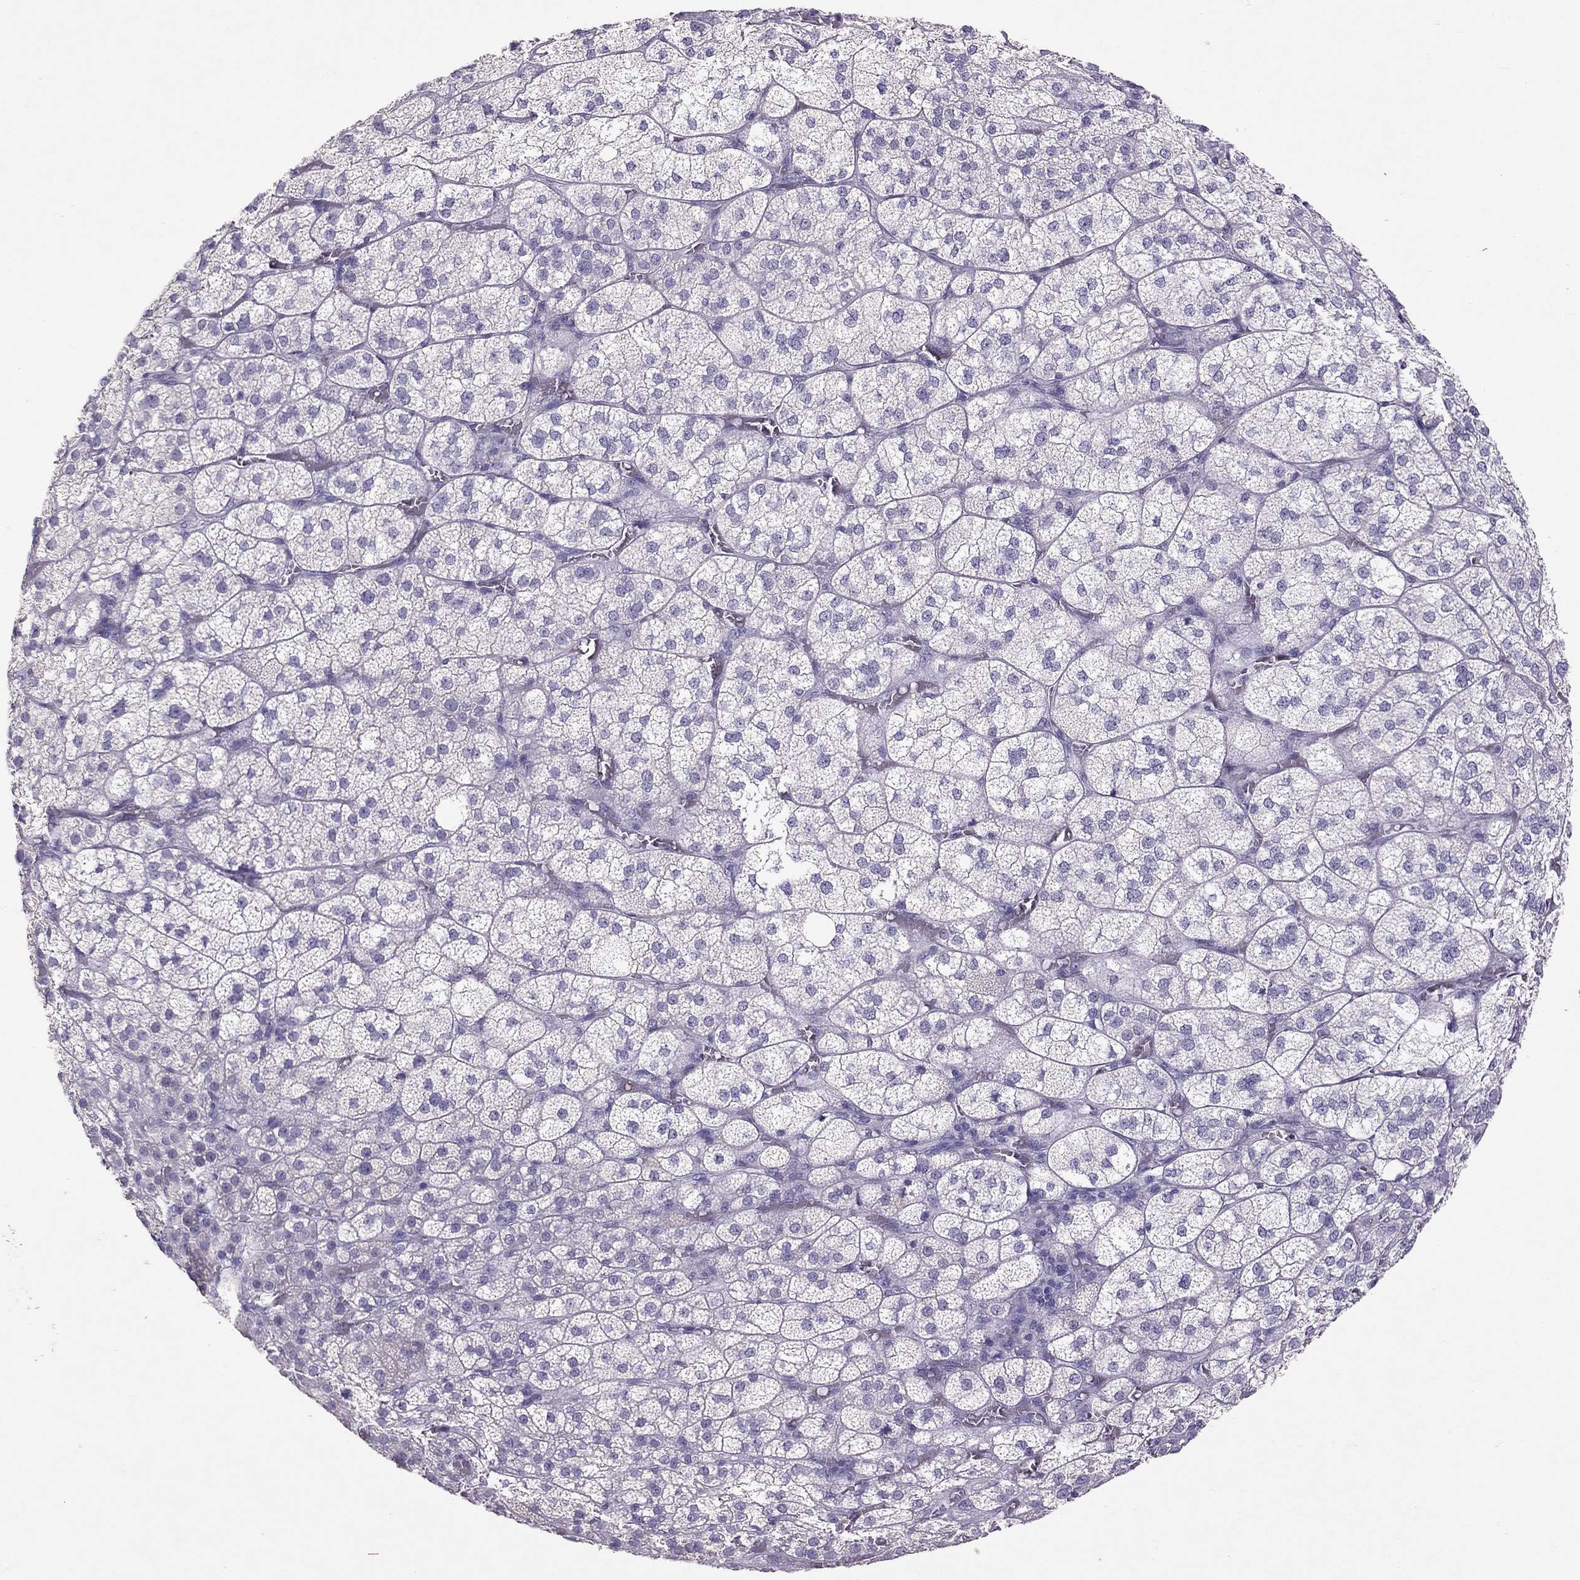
{"staining": {"intensity": "negative", "quantity": "none", "location": "none"}, "tissue": "adrenal gland", "cell_type": "Glandular cells", "image_type": "normal", "snomed": [{"axis": "morphology", "description": "Normal tissue, NOS"}, {"axis": "topography", "description": "Adrenal gland"}], "caption": "DAB (3,3'-diaminobenzidine) immunohistochemical staining of normal human adrenal gland demonstrates no significant staining in glandular cells.", "gene": "PSMB11", "patient": {"sex": "female", "age": 60}}